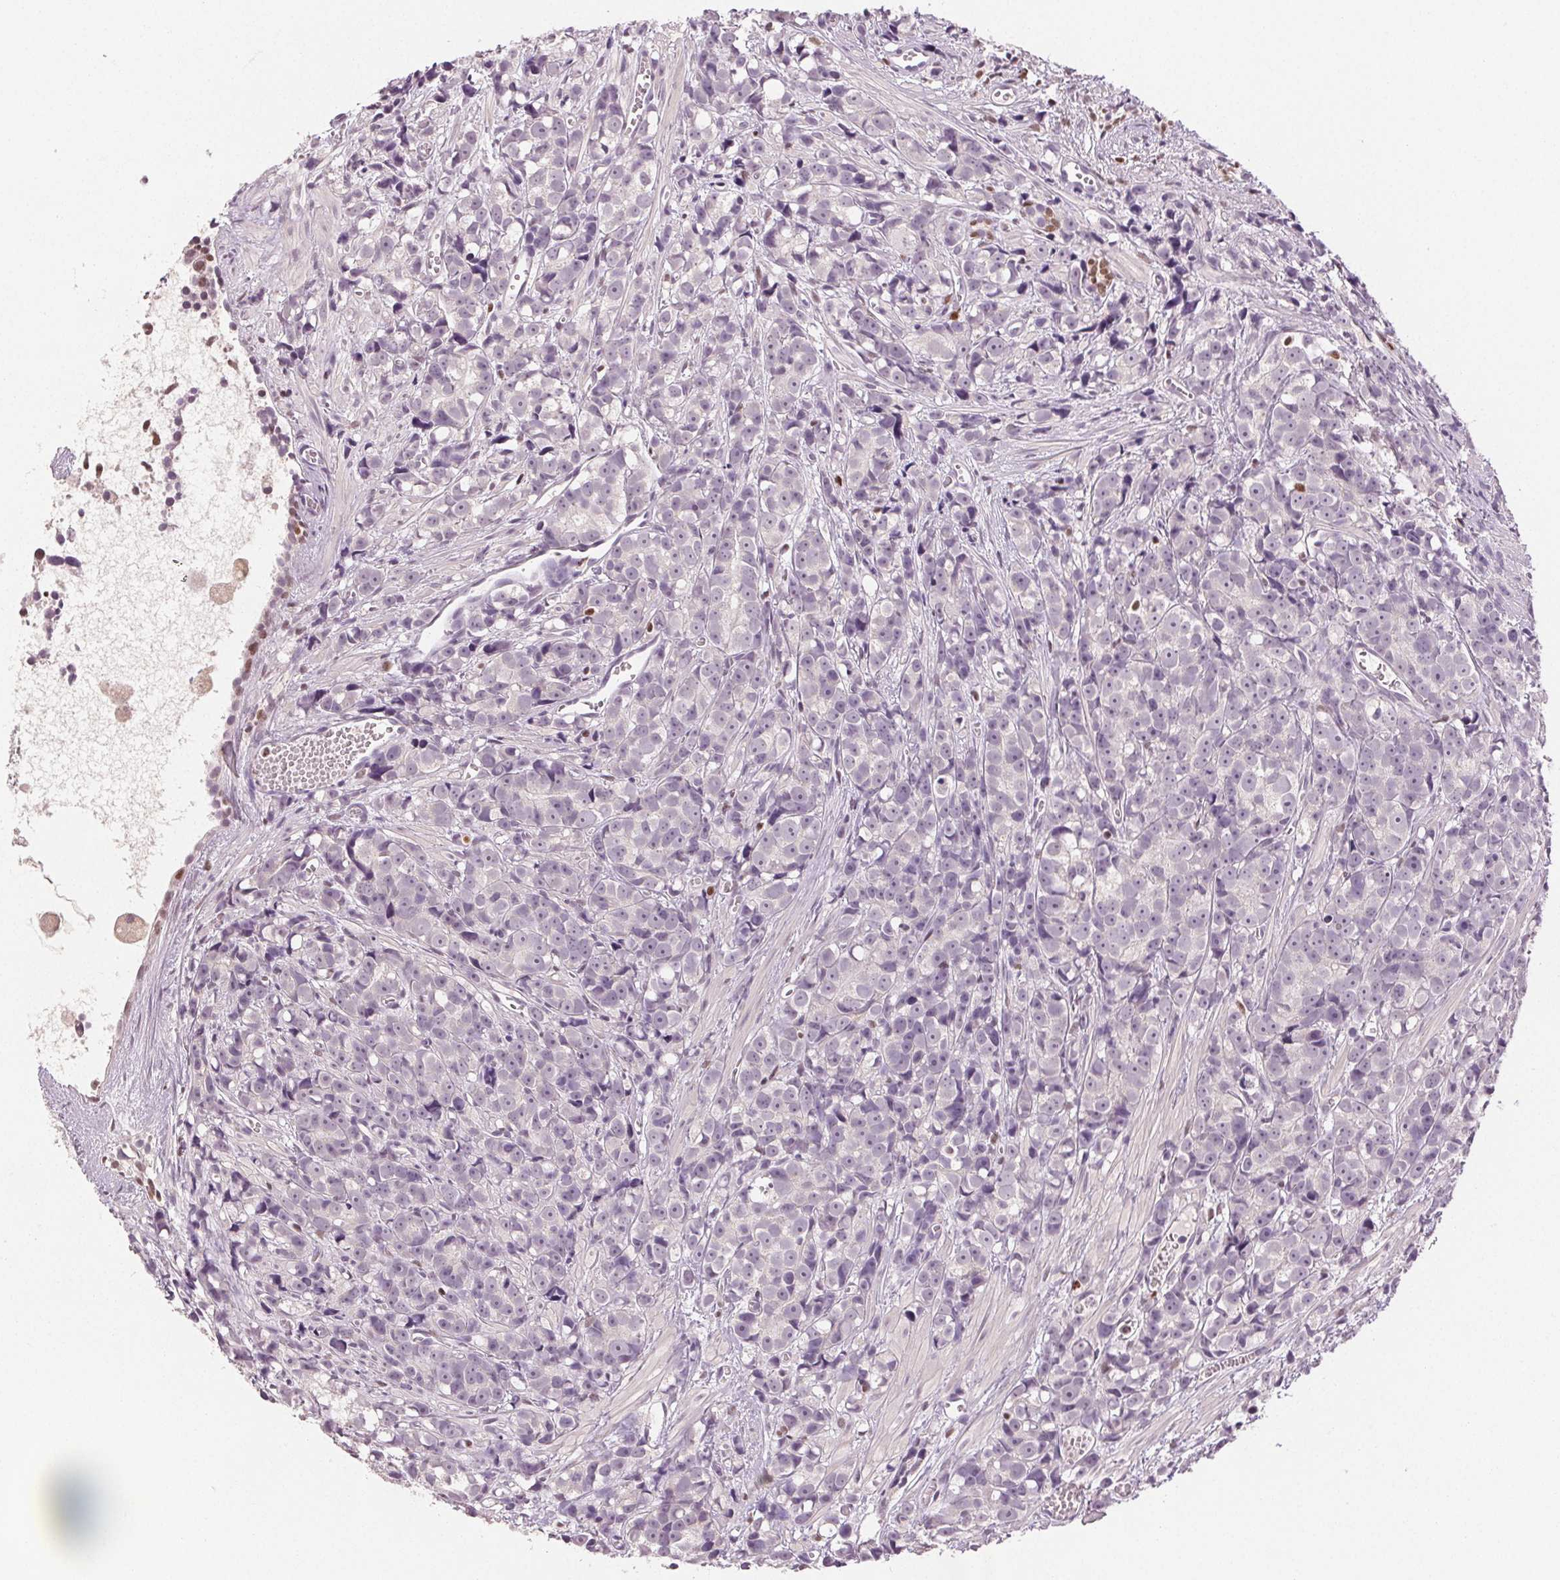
{"staining": {"intensity": "negative", "quantity": "none", "location": "none"}, "tissue": "prostate cancer", "cell_type": "Tumor cells", "image_type": "cancer", "snomed": [{"axis": "morphology", "description": "Adenocarcinoma, High grade"}, {"axis": "topography", "description": "Prostate"}], "caption": "Immunohistochemical staining of high-grade adenocarcinoma (prostate) demonstrates no significant positivity in tumor cells.", "gene": "RUNX2", "patient": {"sex": "male", "age": 77}}